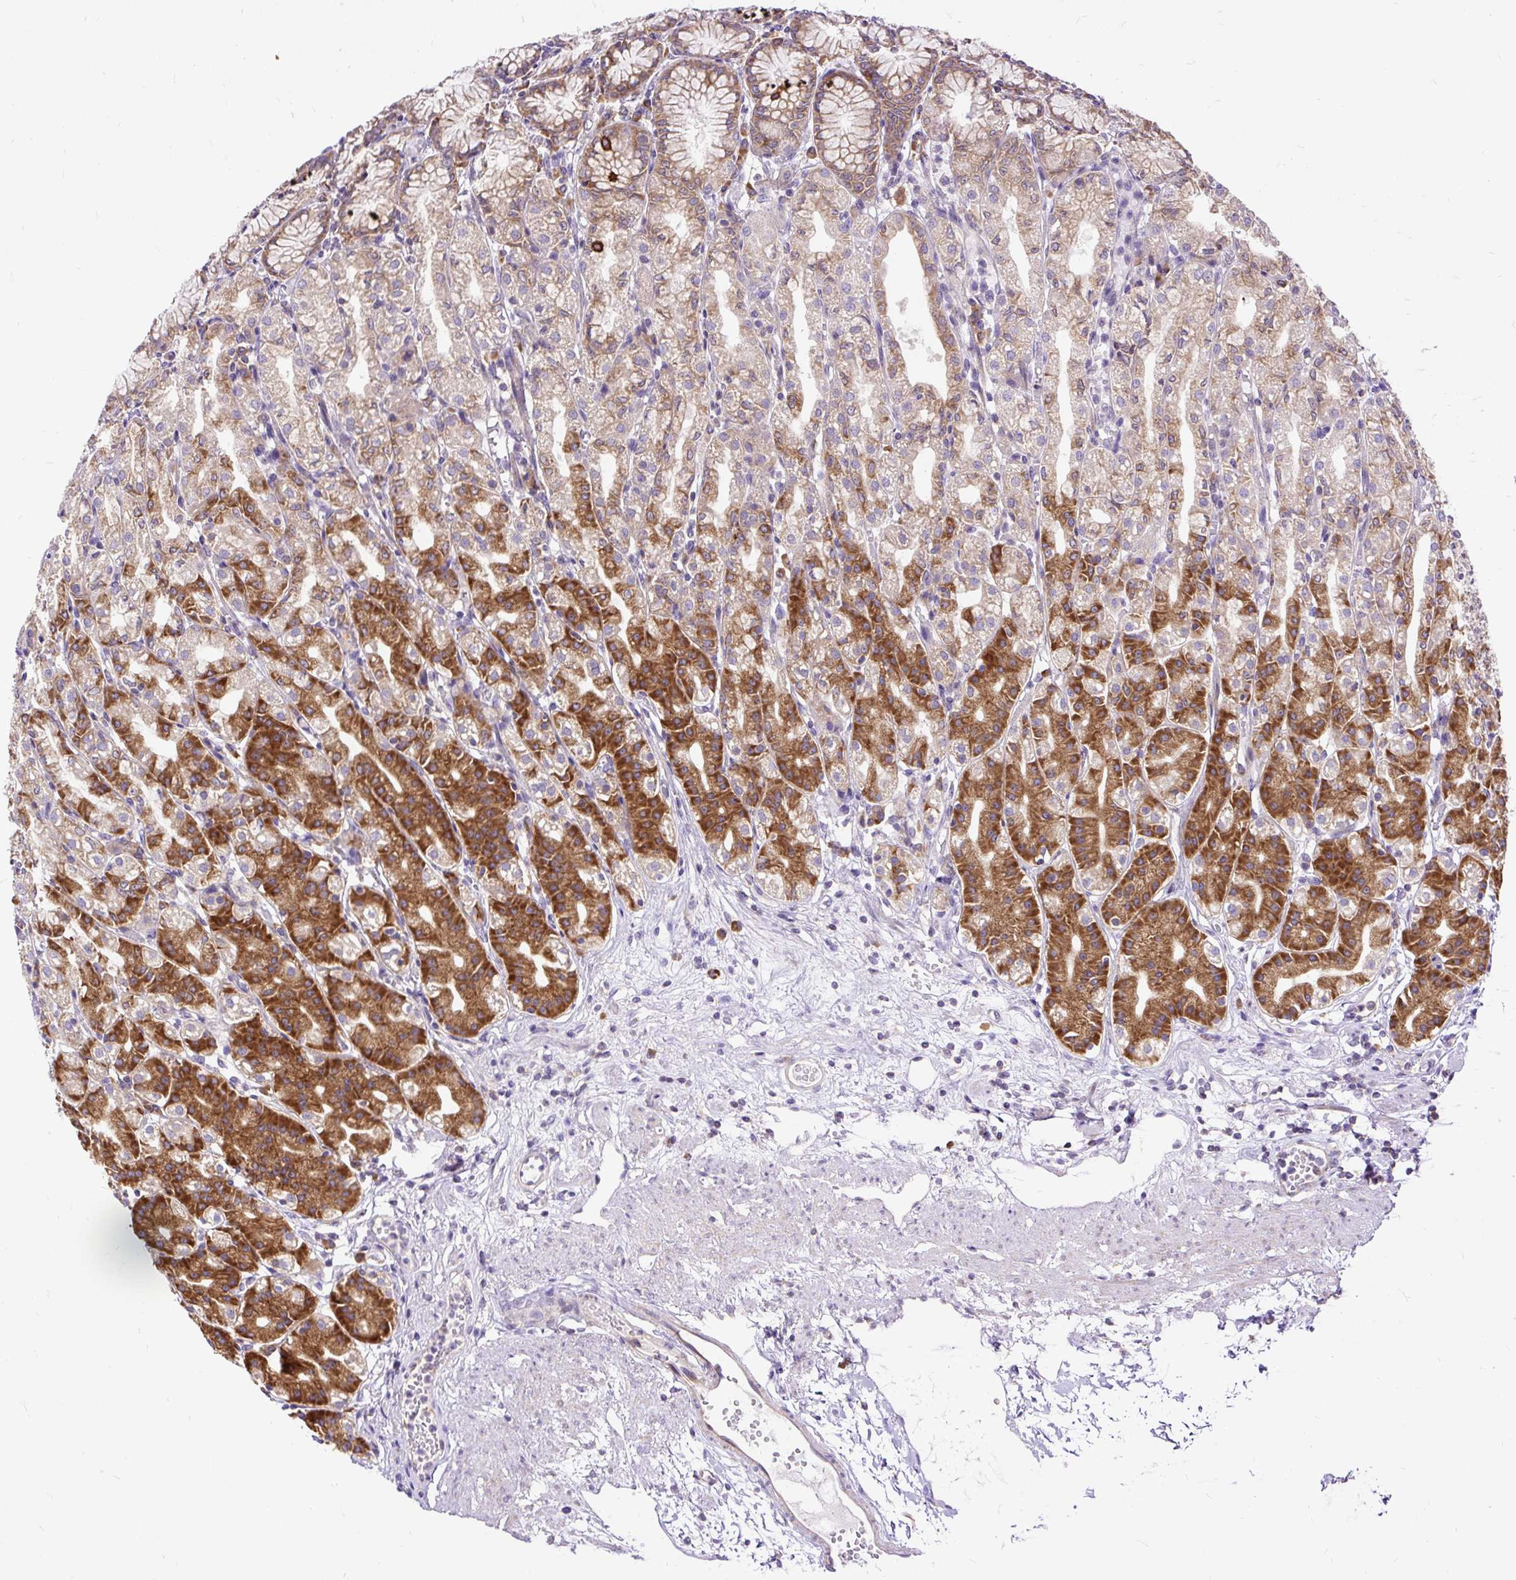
{"staining": {"intensity": "strong", "quantity": "25%-75%", "location": "cytoplasmic/membranous"}, "tissue": "stomach", "cell_type": "Glandular cells", "image_type": "normal", "snomed": [{"axis": "morphology", "description": "Normal tissue, NOS"}, {"axis": "topography", "description": "Stomach"}], "caption": "Normal stomach exhibits strong cytoplasmic/membranous expression in approximately 25%-75% of glandular cells (Brightfield microscopy of DAB IHC at high magnification)..", "gene": "RPS5", "patient": {"sex": "female", "age": 57}}